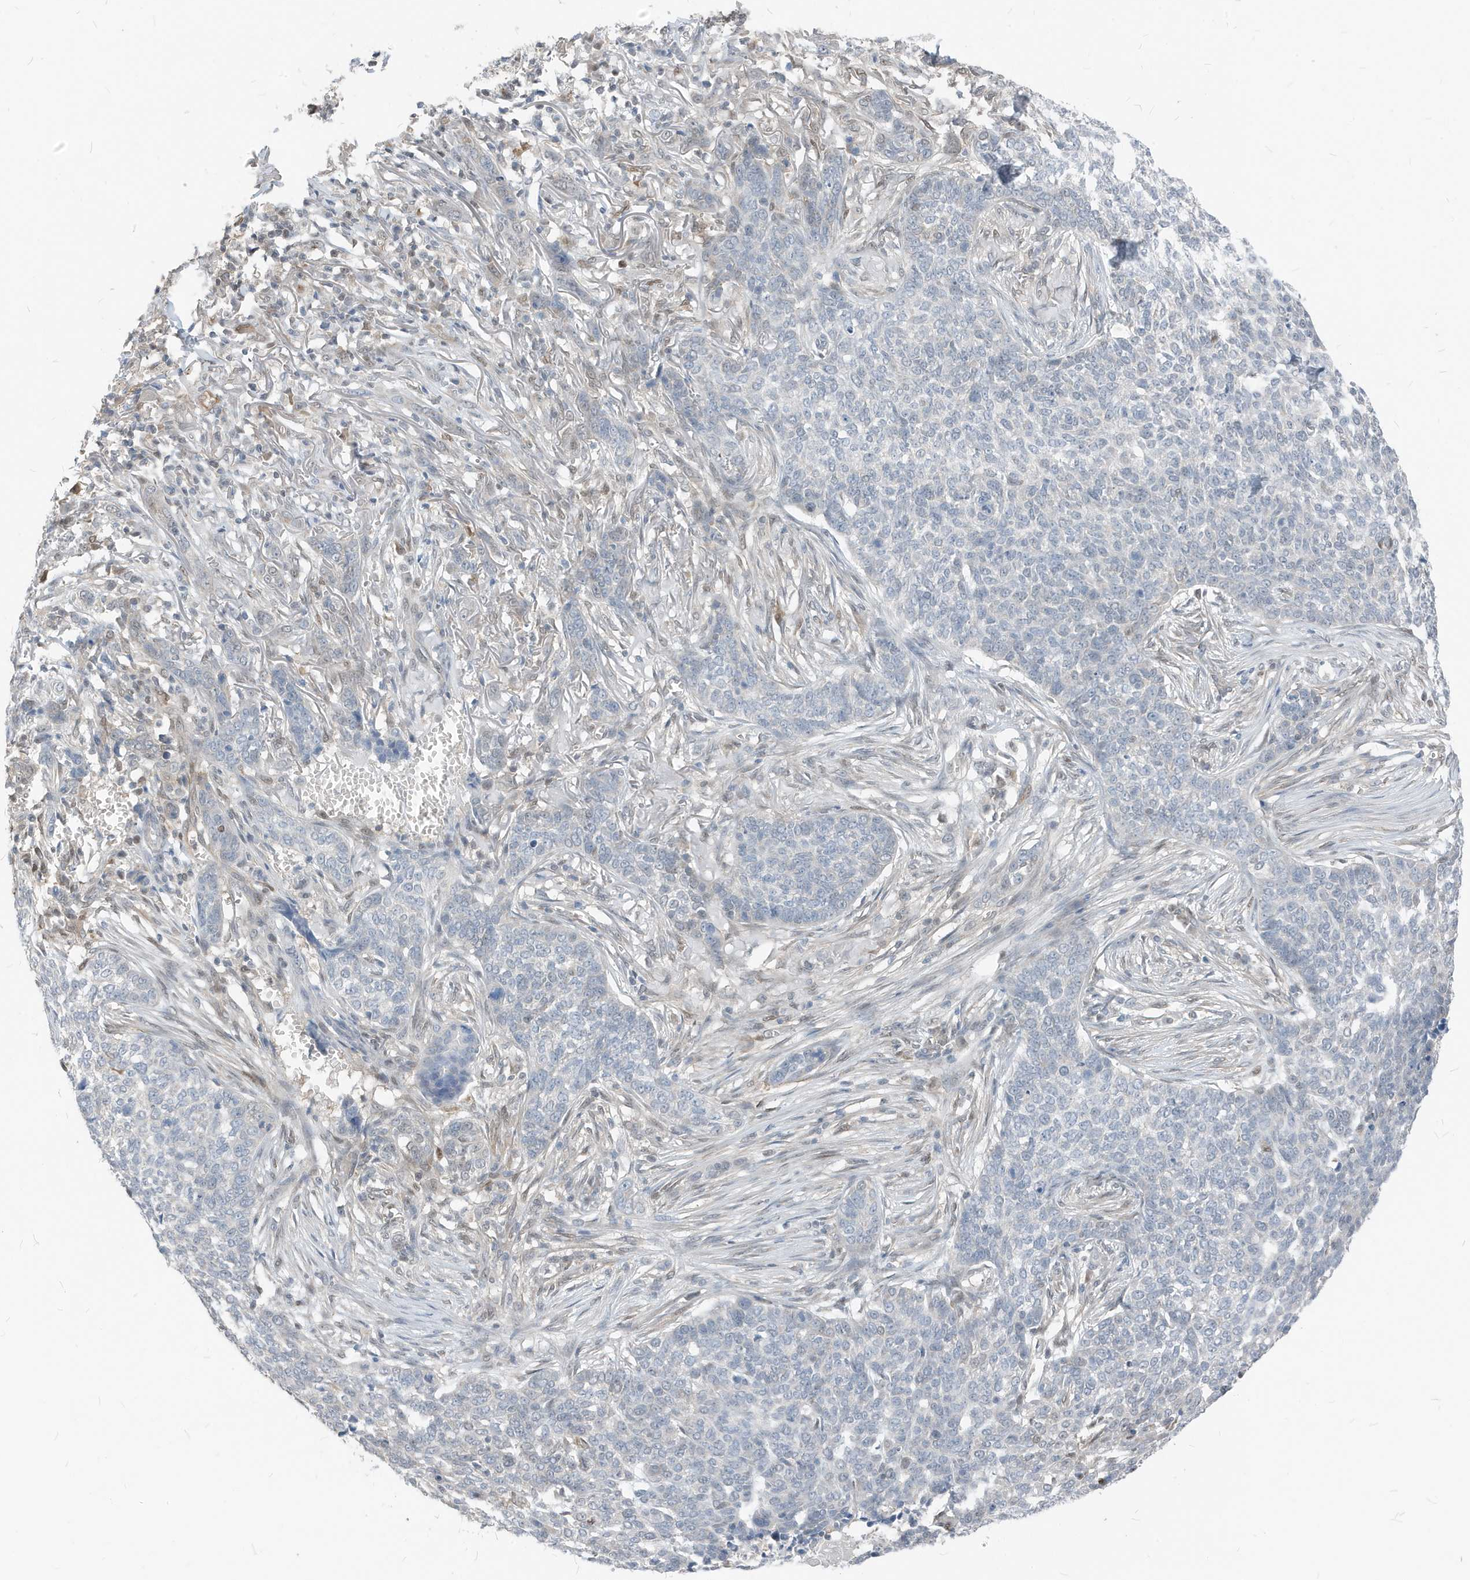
{"staining": {"intensity": "negative", "quantity": "none", "location": "none"}, "tissue": "skin cancer", "cell_type": "Tumor cells", "image_type": "cancer", "snomed": [{"axis": "morphology", "description": "Basal cell carcinoma"}, {"axis": "topography", "description": "Skin"}], "caption": "Immunohistochemistry (IHC) of human basal cell carcinoma (skin) reveals no expression in tumor cells.", "gene": "NCOA7", "patient": {"sex": "male", "age": 85}}